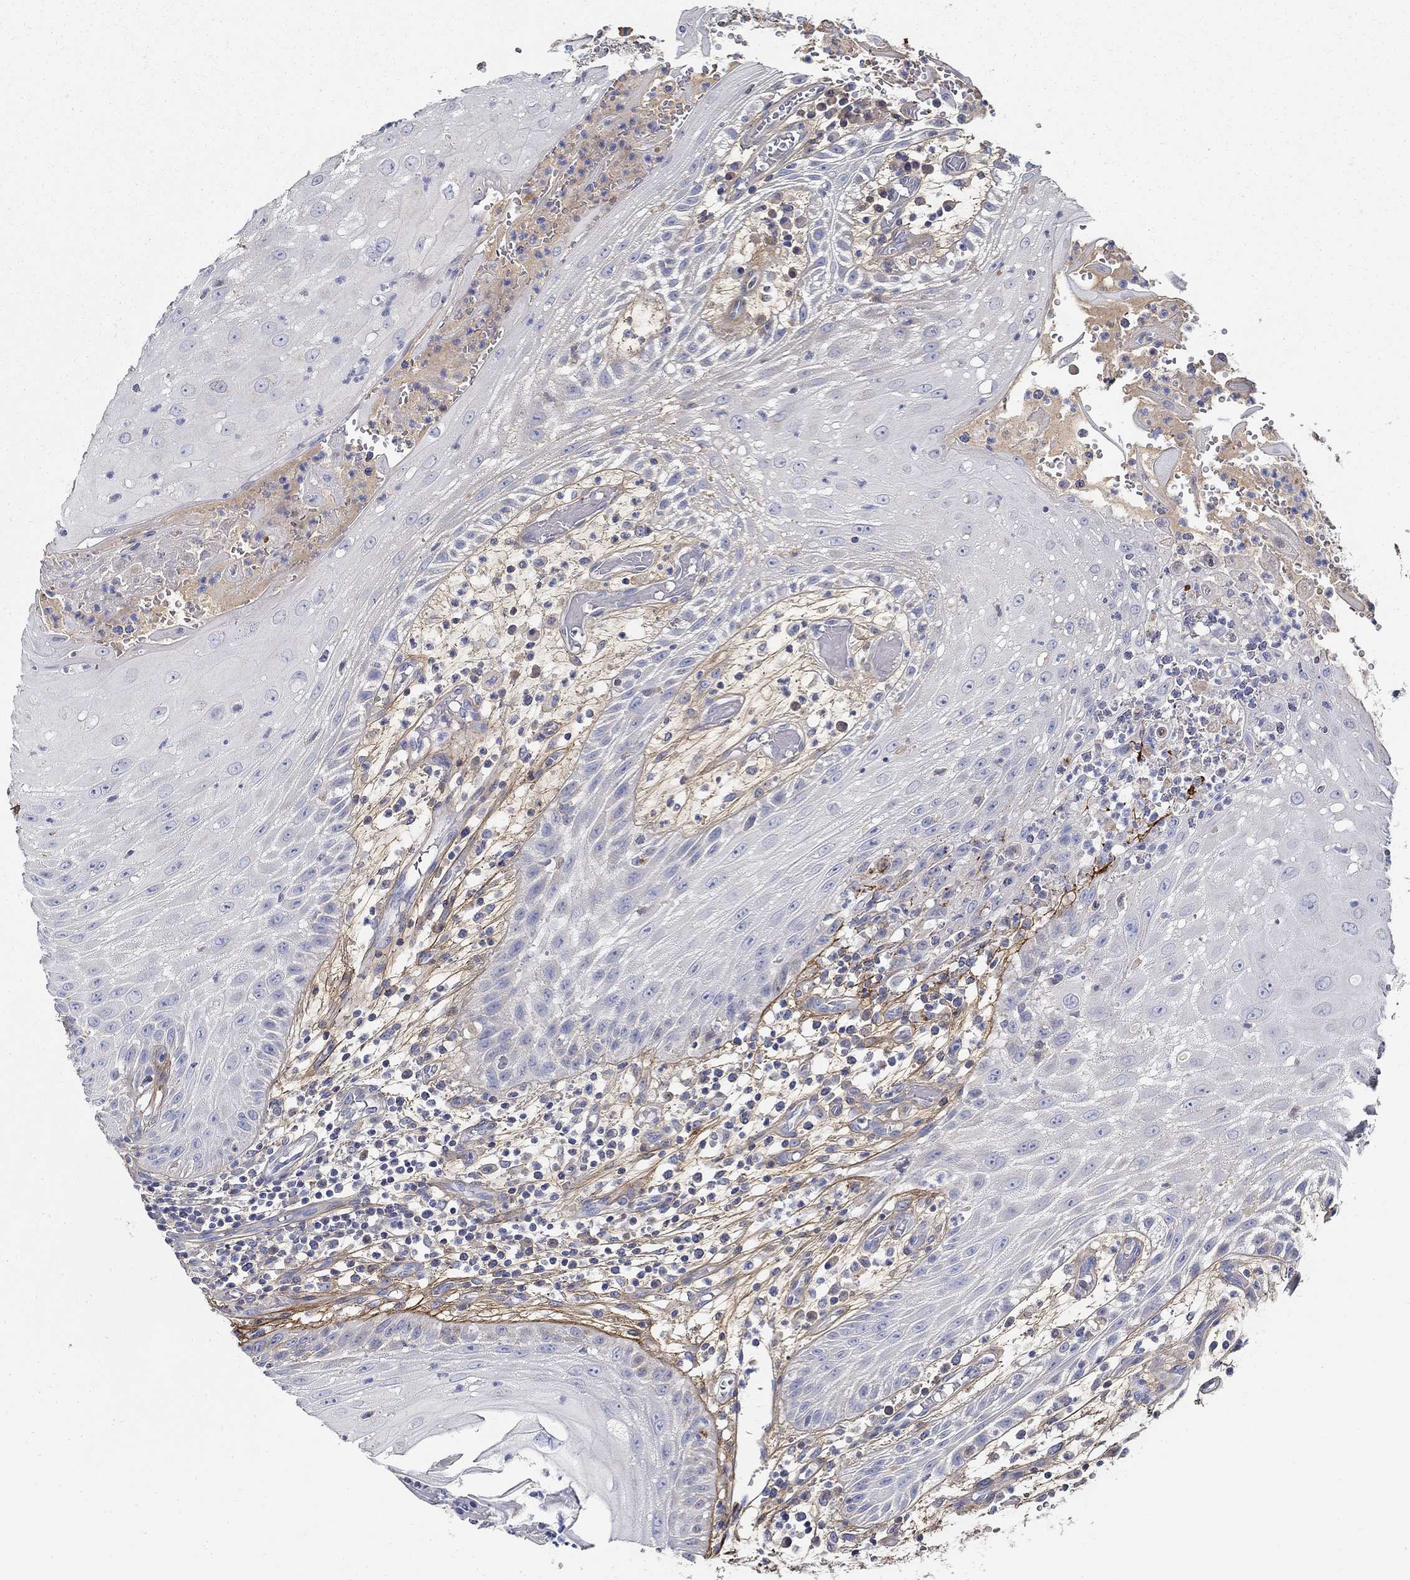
{"staining": {"intensity": "negative", "quantity": "none", "location": "none"}, "tissue": "head and neck cancer", "cell_type": "Tumor cells", "image_type": "cancer", "snomed": [{"axis": "morphology", "description": "Squamous cell carcinoma, NOS"}, {"axis": "topography", "description": "Oral tissue"}, {"axis": "topography", "description": "Head-Neck"}], "caption": "Head and neck cancer (squamous cell carcinoma) was stained to show a protein in brown. There is no significant expression in tumor cells.", "gene": "TGFBI", "patient": {"sex": "male", "age": 58}}